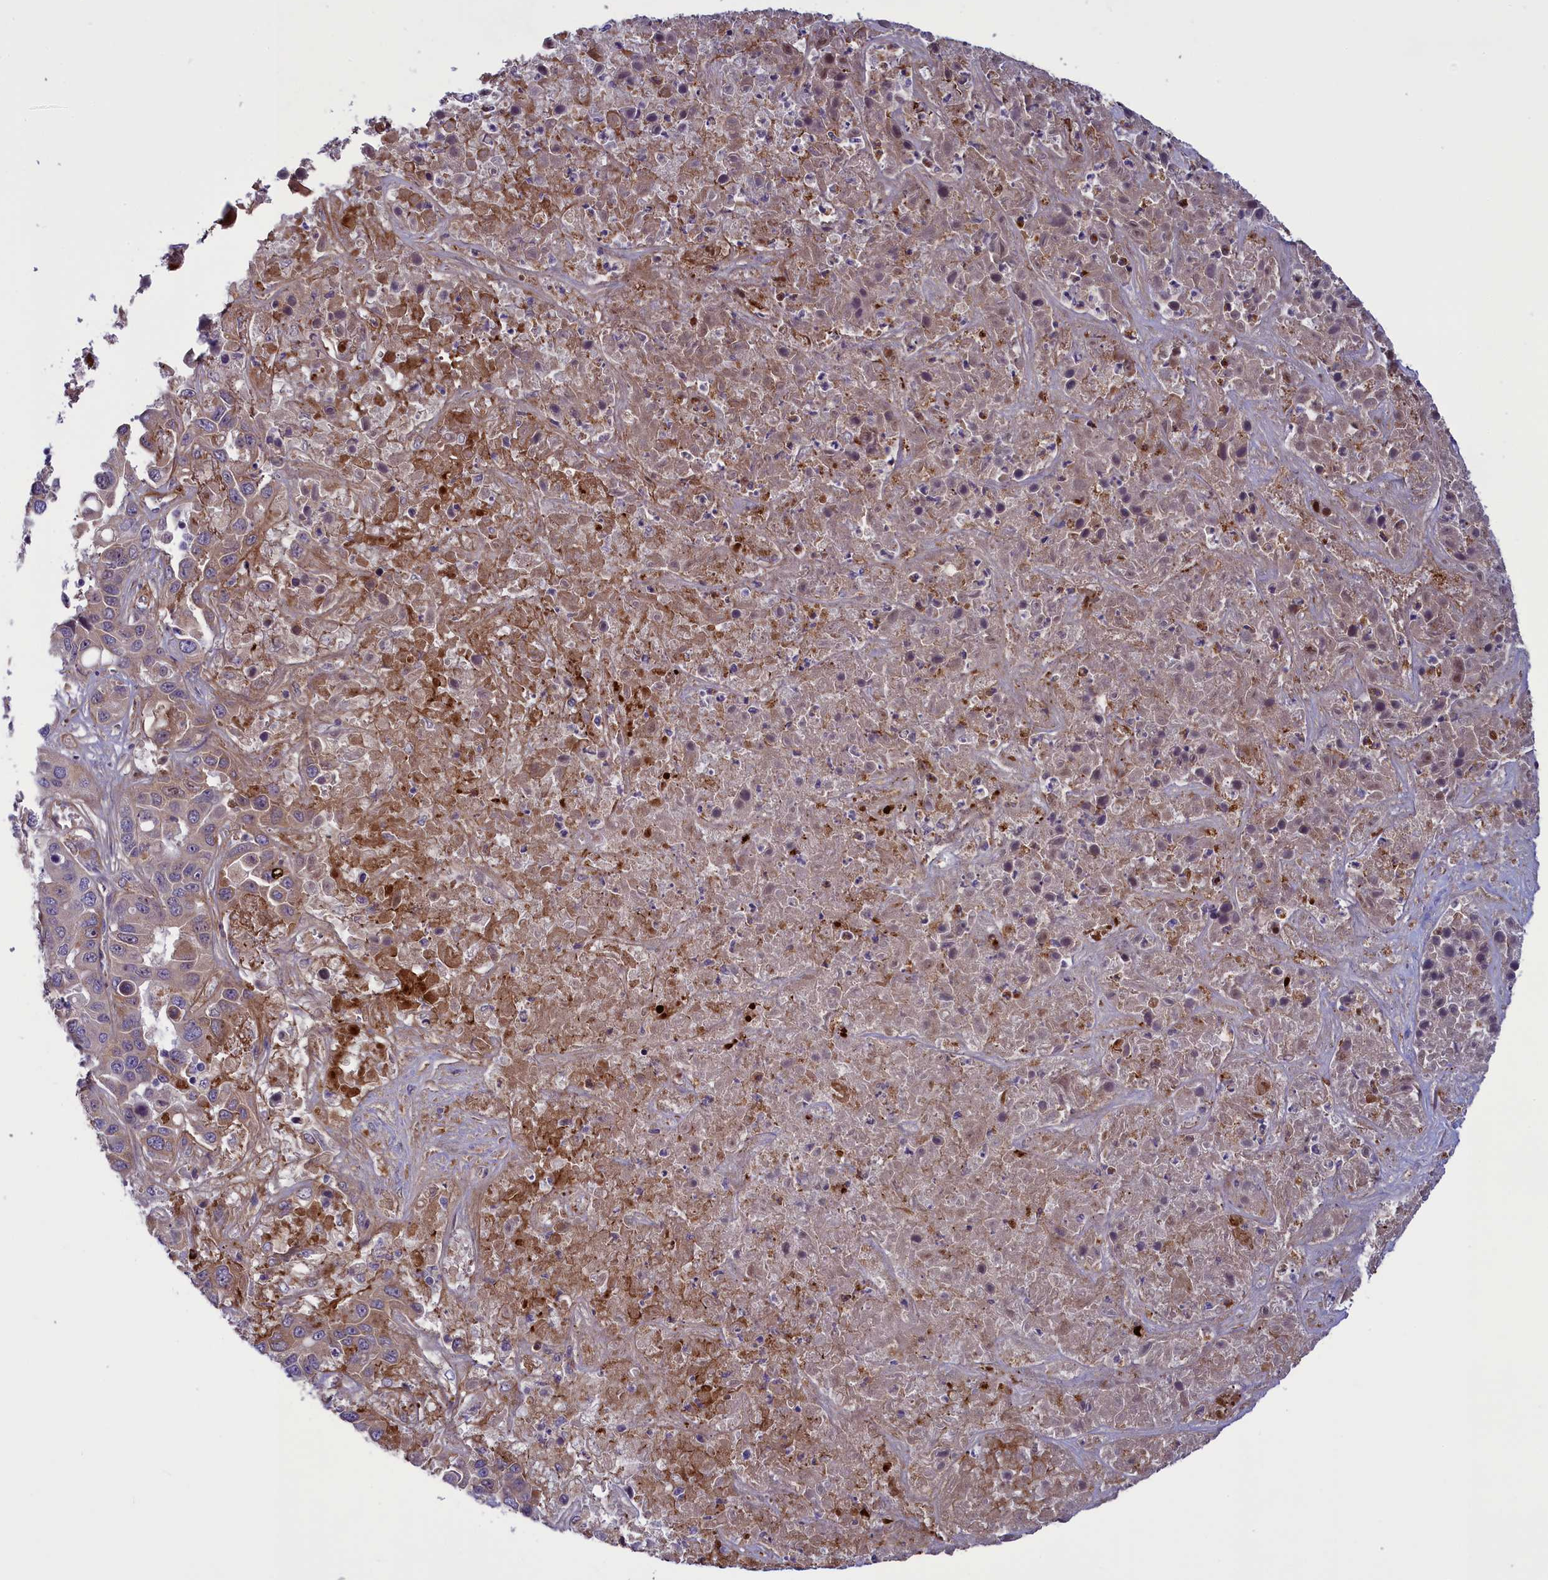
{"staining": {"intensity": "weak", "quantity": "25%-75%", "location": "cytoplasmic/membranous"}, "tissue": "liver cancer", "cell_type": "Tumor cells", "image_type": "cancer", "snomed": [{"axis": "morphology", "description": "Cholangiocarcinoma"}, {"axis": "topography", "description": "Liver"}], "caption": "Immunohistochemical staining of liver cancer exhibits weak cytoplasmic/membranous protein positivity in approximately 25%-75% of tumor cells.", "gene": "LOXL1", "patient": {"sex": "female", "age": 52}}